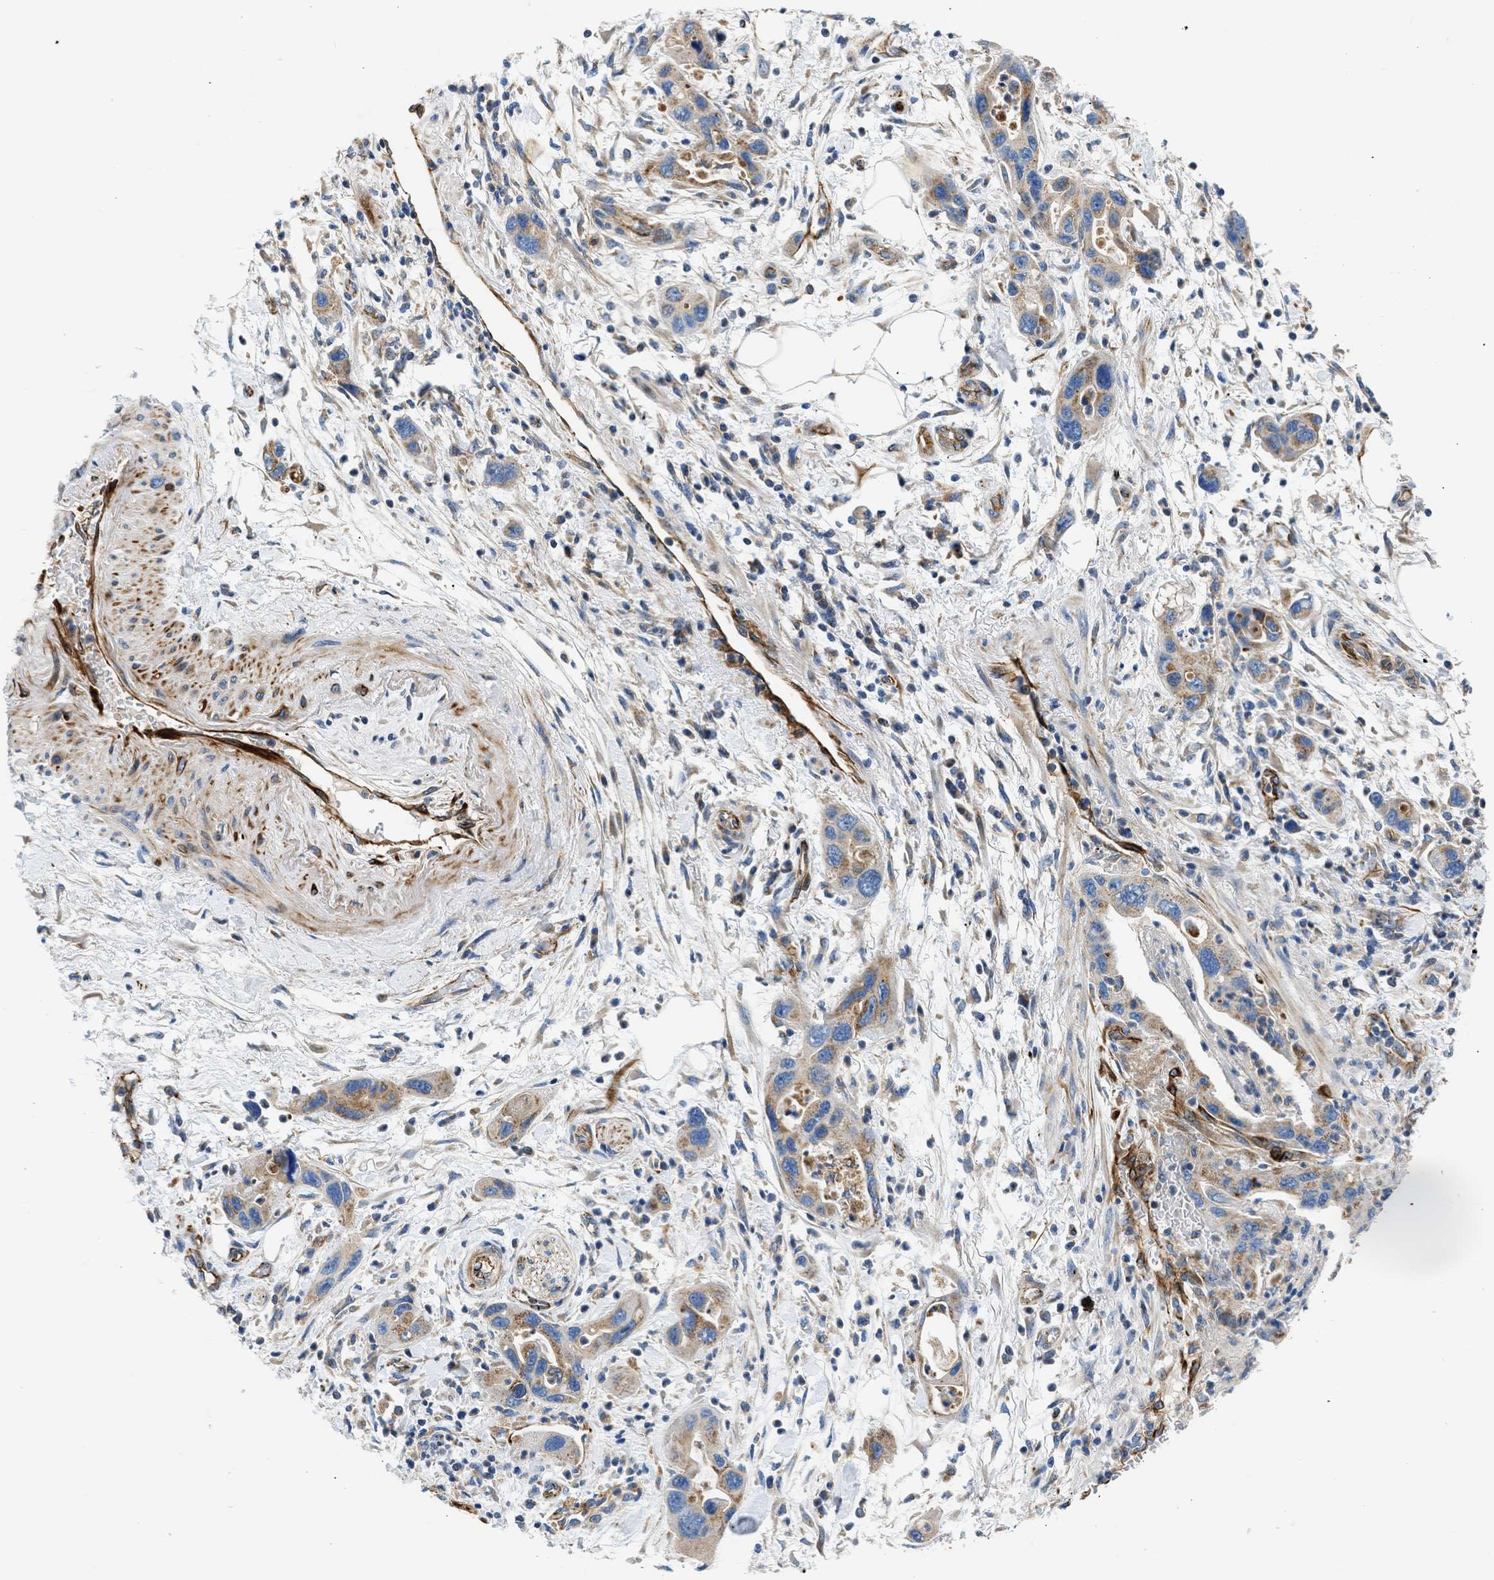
{"staining": {"intensity": "moderate", "quantity": "25%-75%", "location": "cytoplasmic/membranous"}, "tissue": "pancreatic cancer", "cell_type": "Tumor cells", "image_type": "cancer", "snomed": [{"axis": "morphology", "description": "Normal tissue, NOS"}, {"axis": "morphology", "description": "Adenocarcinoma, NOS"}, {"axis": "topography", "description": "Pancreas"}], "caption": "Approximately 25%-75% of tumor cells in pancreatic cancer (adenocarcinoma) reveal moderate cytoplasmic/membranous protein positivity as visualized by brown immunohistochemical staining.", "gene": "ULK4", "patient": {"sex": "female", "age": 71}}